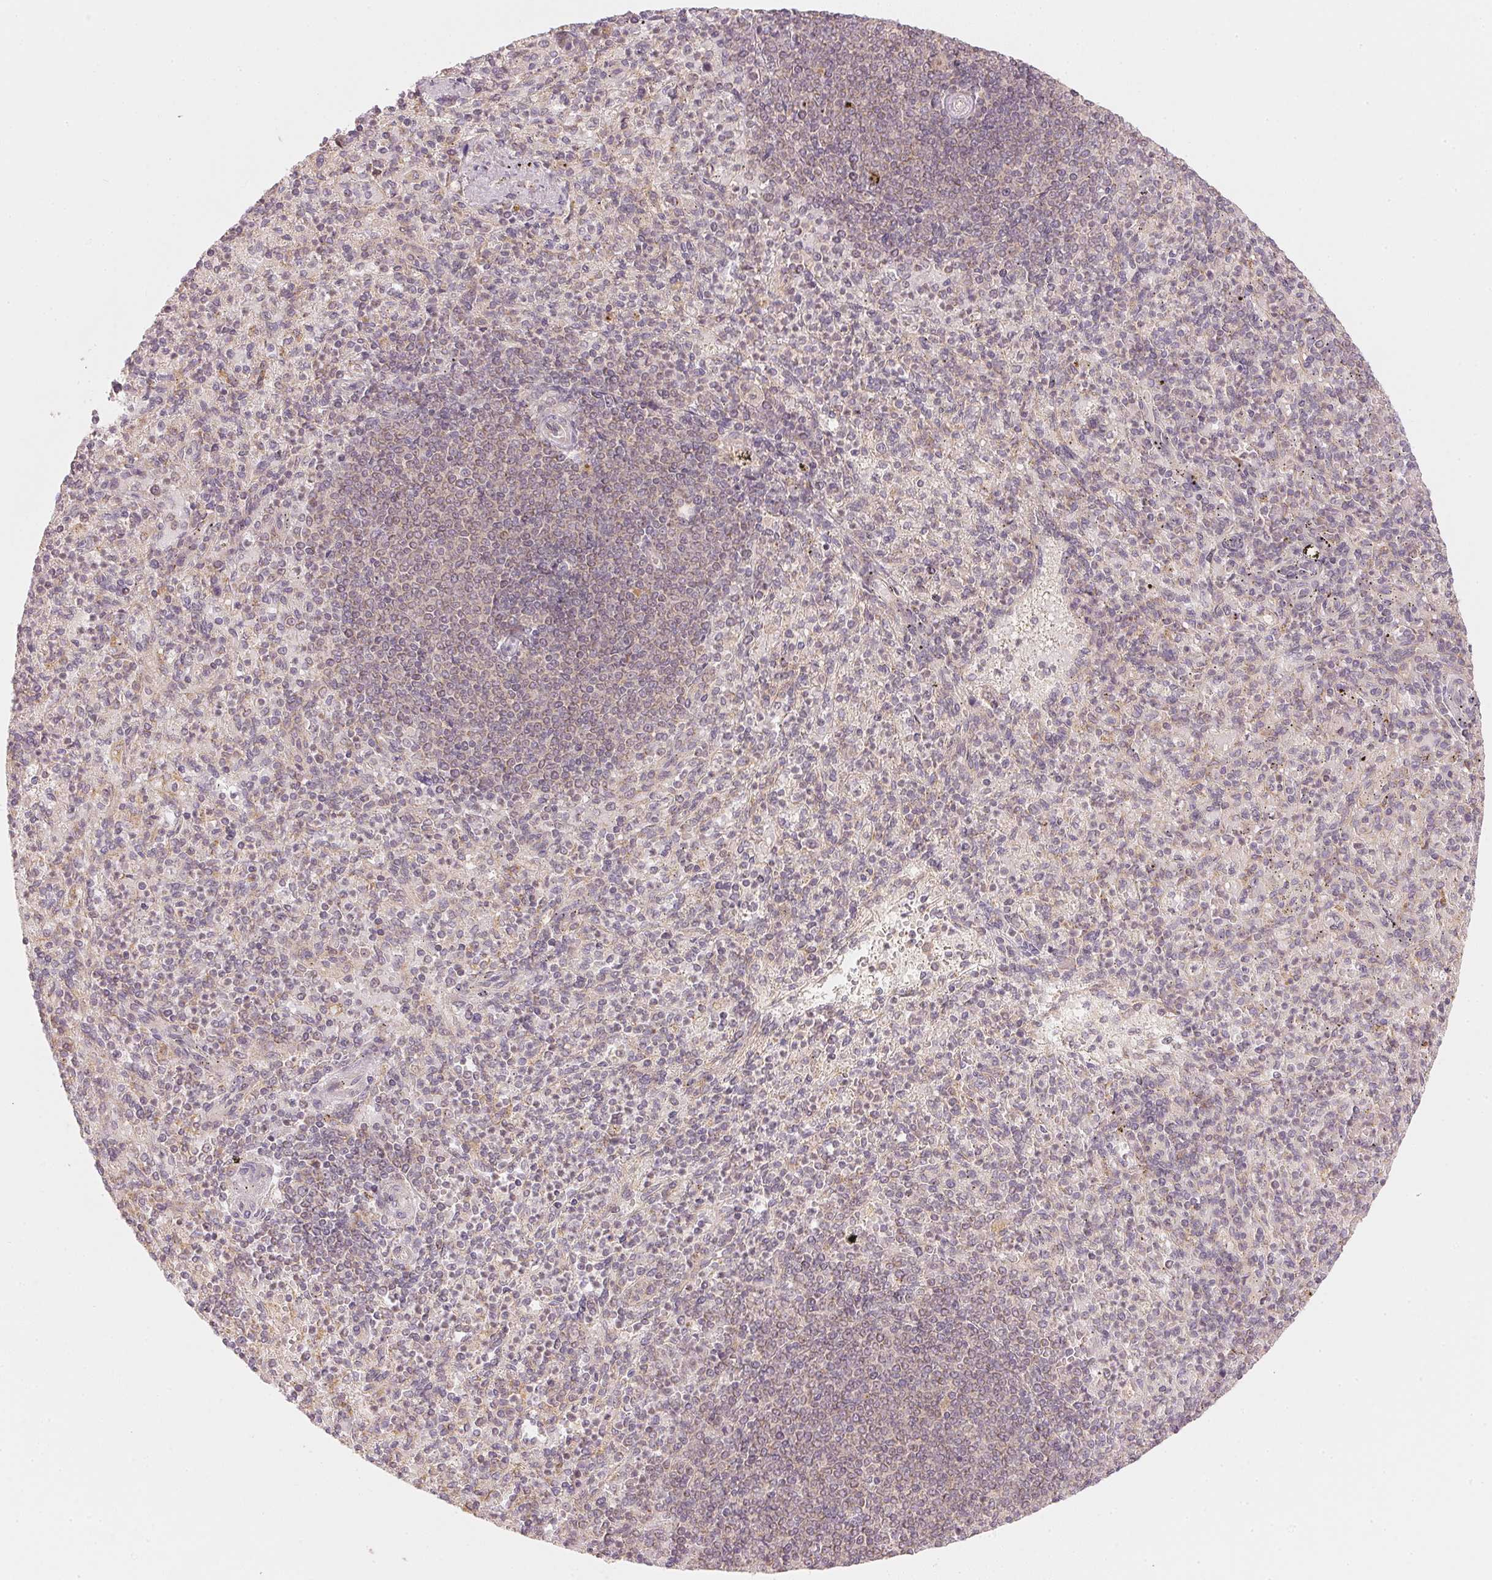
{"staining": {"intensity": "weak", "quantity": "25%-75%", "location": "cytoplasmic/membranous"}, "tissue": "spleen", "cell_type": "Cells in red pulp", "image_type": "normal", "snomed": [{"axis": "morphology", "description": "Normal tissue, NOS"}, {"axis": "topography", "description": "Spleen"}], "caption": "This image demonstrates normal spleen stained with immunohistochemistry (IHC) to label a protein in brown. The cytoplasmic/membranous of cells in red pulp show weak positivity for the protein. Nuclei are counter-stained blue.", "gene": "WDR54", "patient": {"sex": "female", "age": 74}}